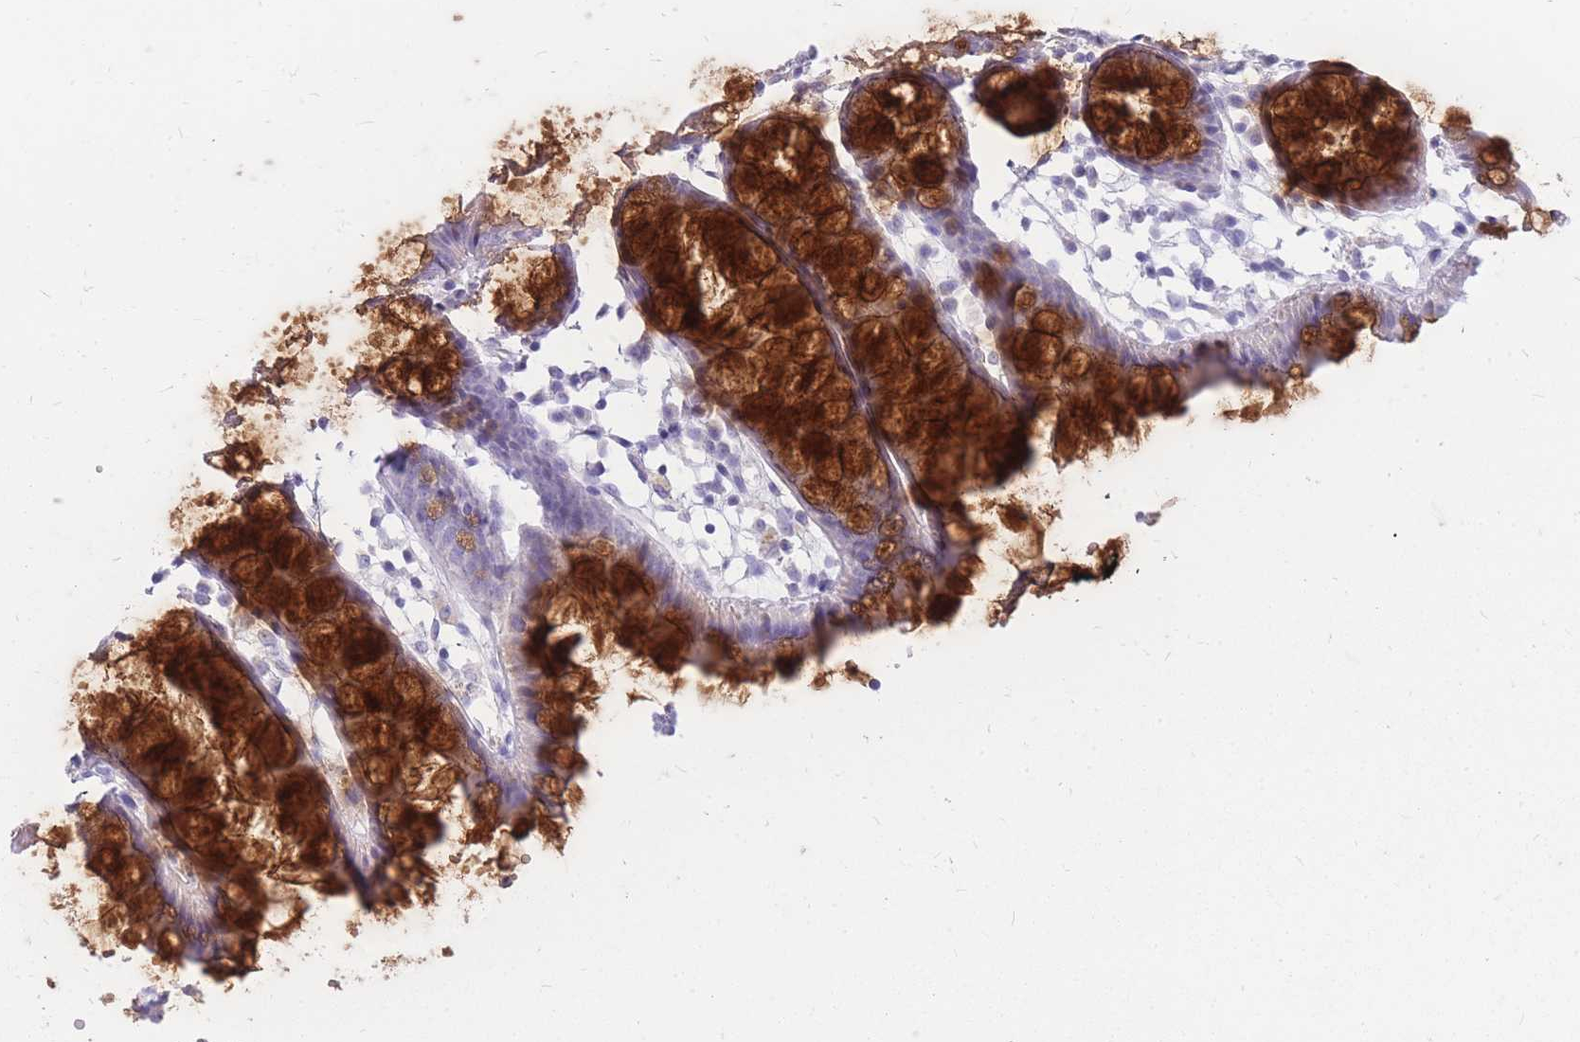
{"staining": {"intensity": "strong", "quantity": "25%-75%", "location": "cytoplasmic/membranous"}, "tissue": "colon", "cell_type": "Glandular cells", "image_type": "normal", "snomed": [{"axis": "morphology", "description": "Normal tissue, NOS"}, {"axis": "topography", "description": "Colon"}], "caption": "Protein staining of benign colon exhibits strong cytoplasmic/membranous positivity in about 25%-75% of glandular cells.", "gene": "CYP21A2", "patient": {"sex": "female", "age": 84}}